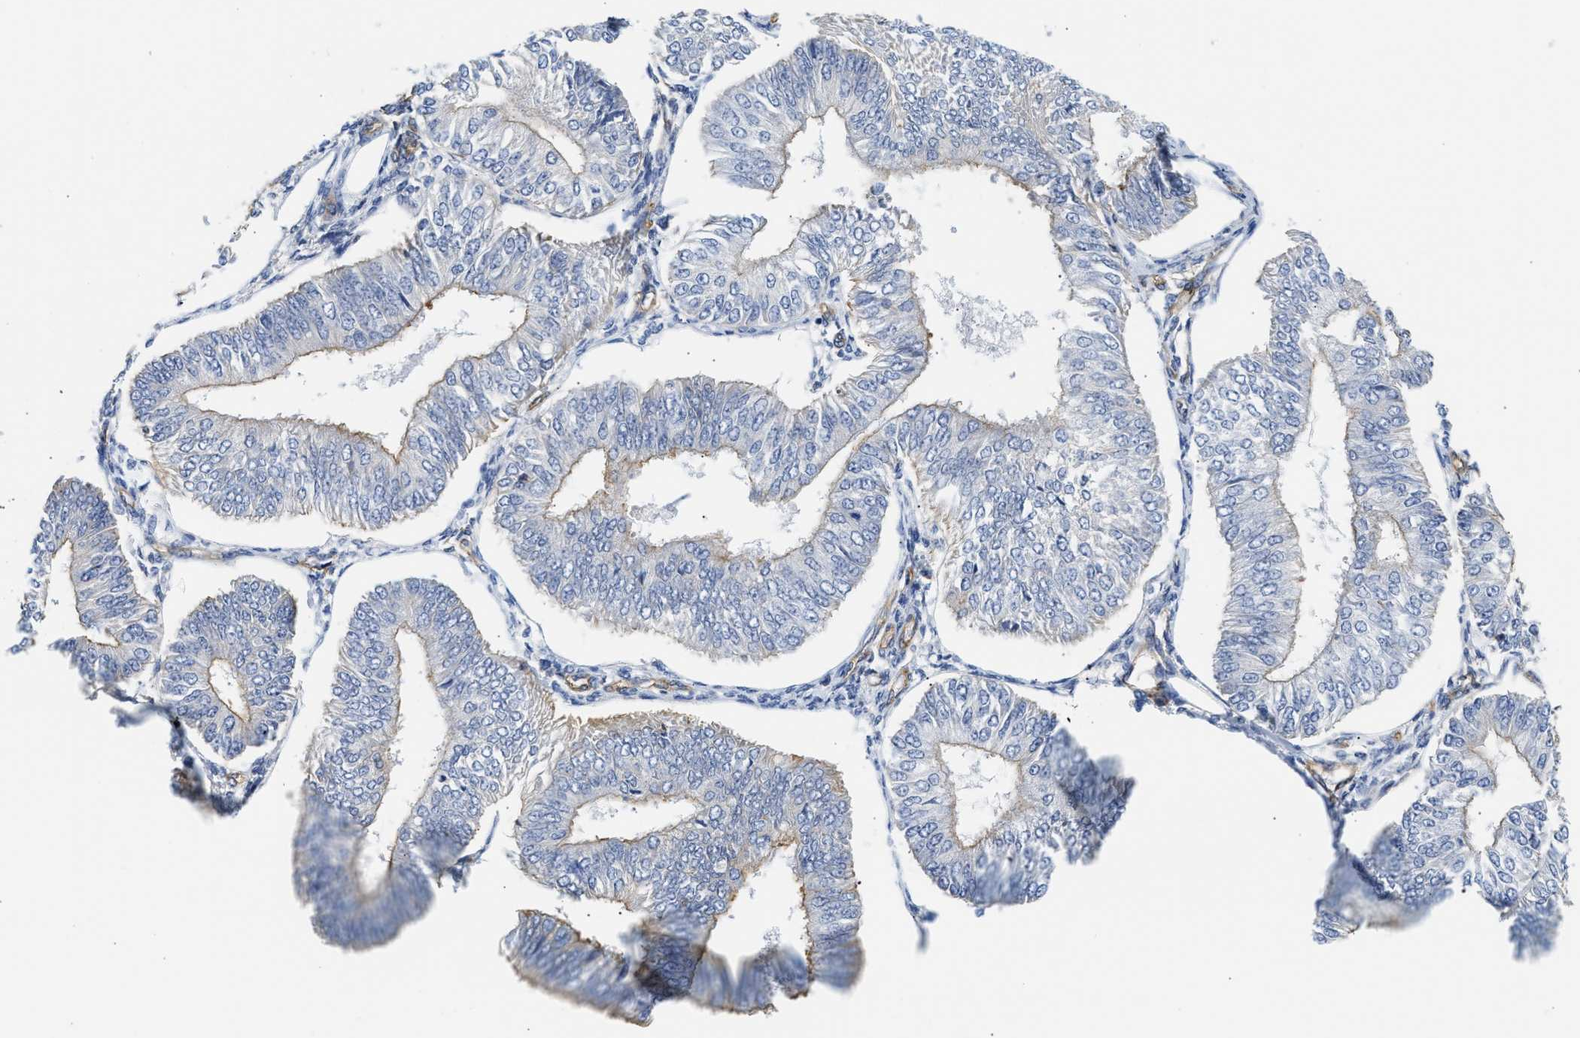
{"staining": {"intensity": "negative", "quantity": "none", "location": "none"}, "tissue": "endometrial cancer", "cell_type": "Tumor cells", "image_type": "cancer", "snomed": [{"axis": "morphology", "description": "Adenocarcinoma, NOS"}, {"axis": "topography", "description": "Endometrium"}], "caption": "The photomicrograph displays no staining of tumor cells in endometrial cancer. The staining is performed using DAB (3,3'-diaminobenzidine) brown chromogen with nuclei counter-stained in using hematoxylin.", "gene": "SAMD9L", "patient": {"sex": "female", "age": 58}}